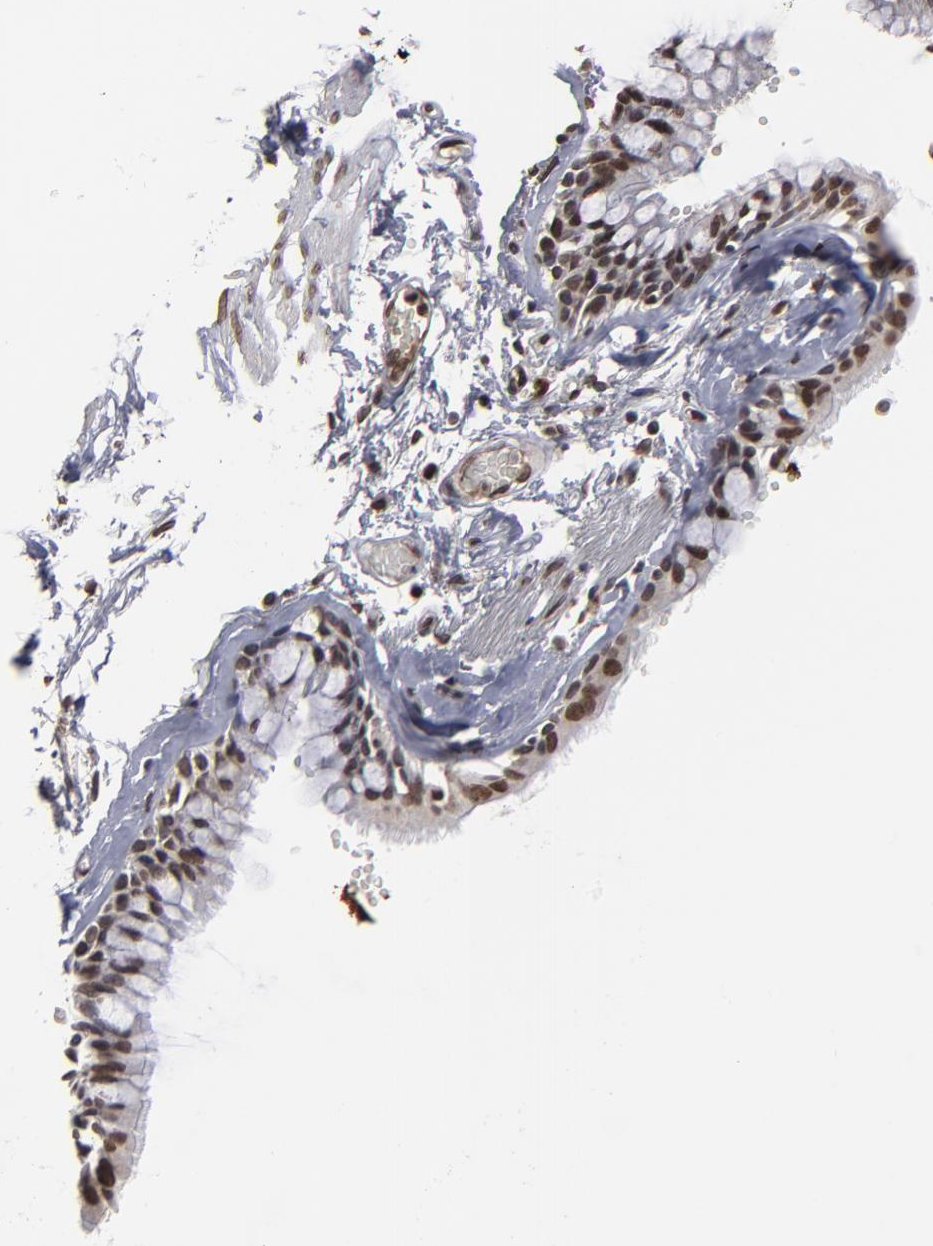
{"staining": {"intensity": "moderate", "quantity": "25%-75%", "location": "nuclear"}, "tissue": "bronchus", "cell_type": "Respiratory epithelial cells", "image_type": "normal", "snomed": [{"axis": "morphology", "description": "Normal tissue, NOS"}, {"axis": "topography", "description": "Bronchus"}, {"axis": "topography", "description": "Lung"}], "caption": "A medium amount of moderate nuclear expression is seen in about 25%-75% of respiratory epithelial cells in benign bronchus. (Brightfield microscopy of DAB IHC at high magnification).", "gene": "BAZ1A", "patient": {"sex": "female", "age": 56}}